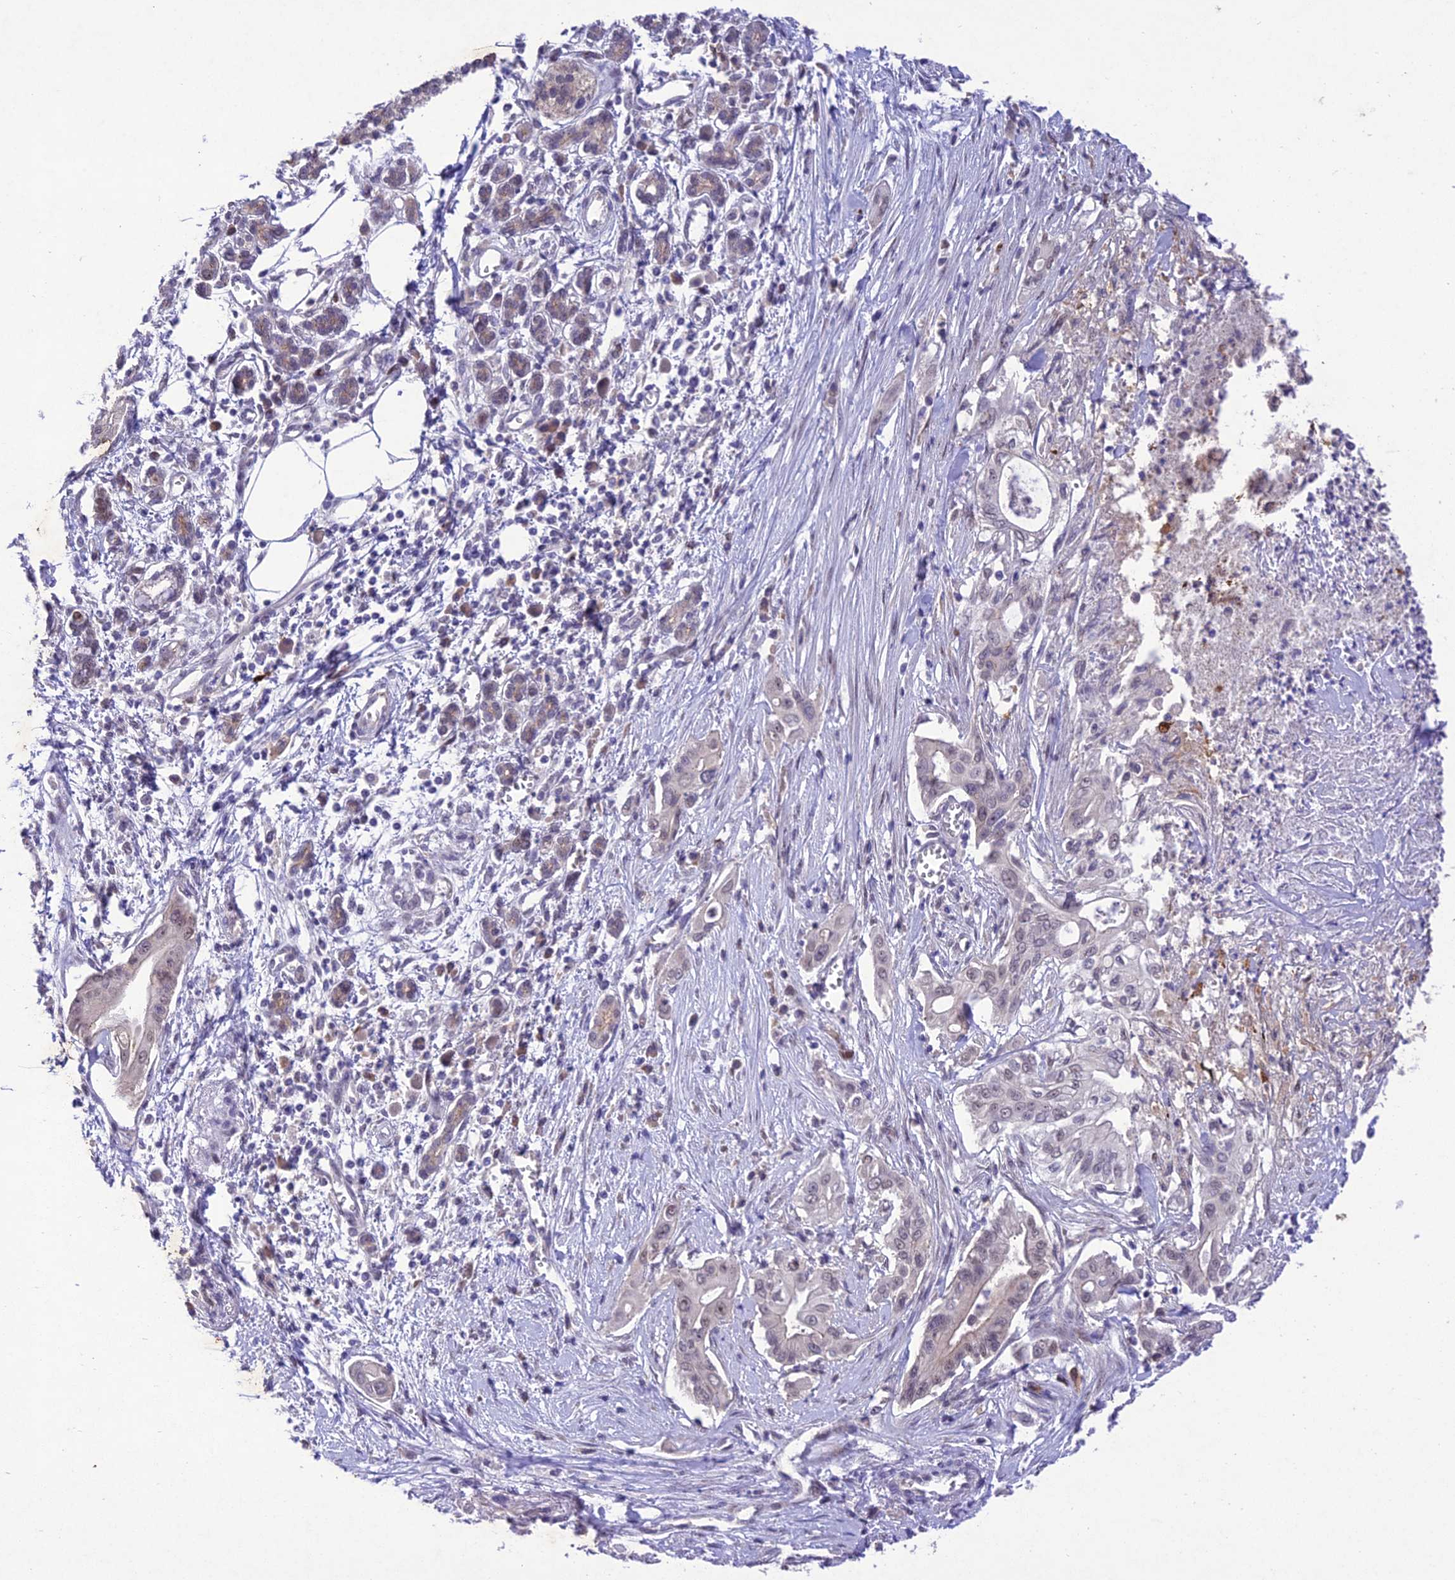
{"staining": {"intensity": "moderate", "quantity": "<25%", "location": "nuclear"}, "tissue": "pancreatic cancer", "cell_type": "Tumor cells", "image_type": "cancer", "snomed": [{"axis": "morphology", "description": "Adenocarcinoma, NOS"}, {"axis": "topography", "description": "Pancreas"}], "caption": "DAB (3,3'-diaminobenzidine) immunohistochemical staining of pancreatic adenocarcinoma demonstrates moderate nuclear protein staining in approximately <25% of tumor cells.", "gene": "ANKRD52", "patient": {"sex": "male", "age": 58}}